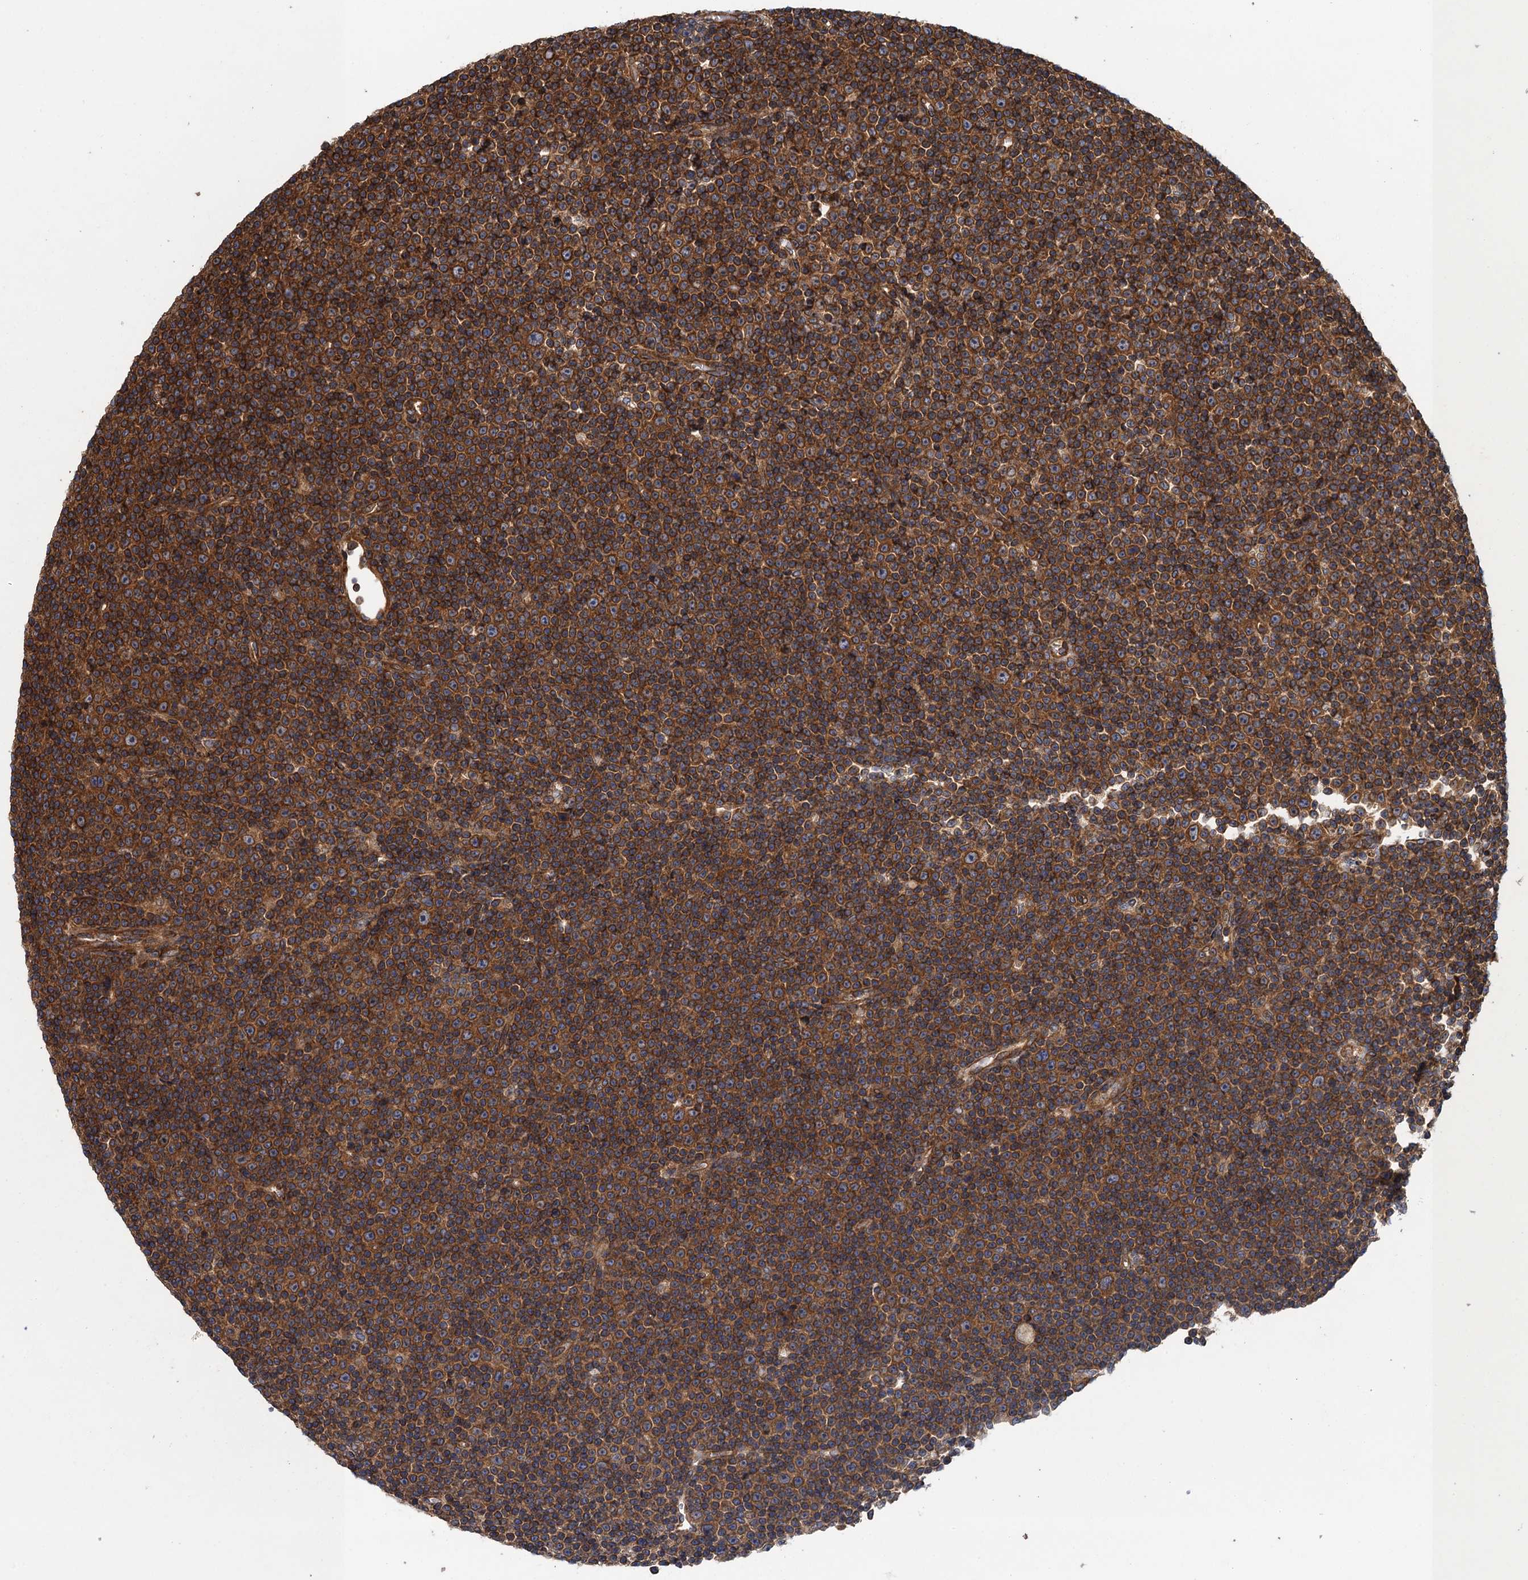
{"staining": {"intensity": "strong", "quantity": ">75%", "location": "cytoplasmic/membranous"}, "tissue": "lymphoma", "cell_type": "Tumor cells", "image_type": "cancer", "snomed": [{"axis": "morphology", "description": "Malignant lymphoma, non-Hodgkin's type, Low grade"}, {"axis": "topography", "description": "Lymph node"}], "caption": "IHC of human low-grade malignant lymphoma, non-Hodgkin's type demonstrates high levels of strong cytoplasmic/membranous staining in about >75% of tumor cells.", "gene": "MDM1", "patient": {"sex": "female", "age": 67}}